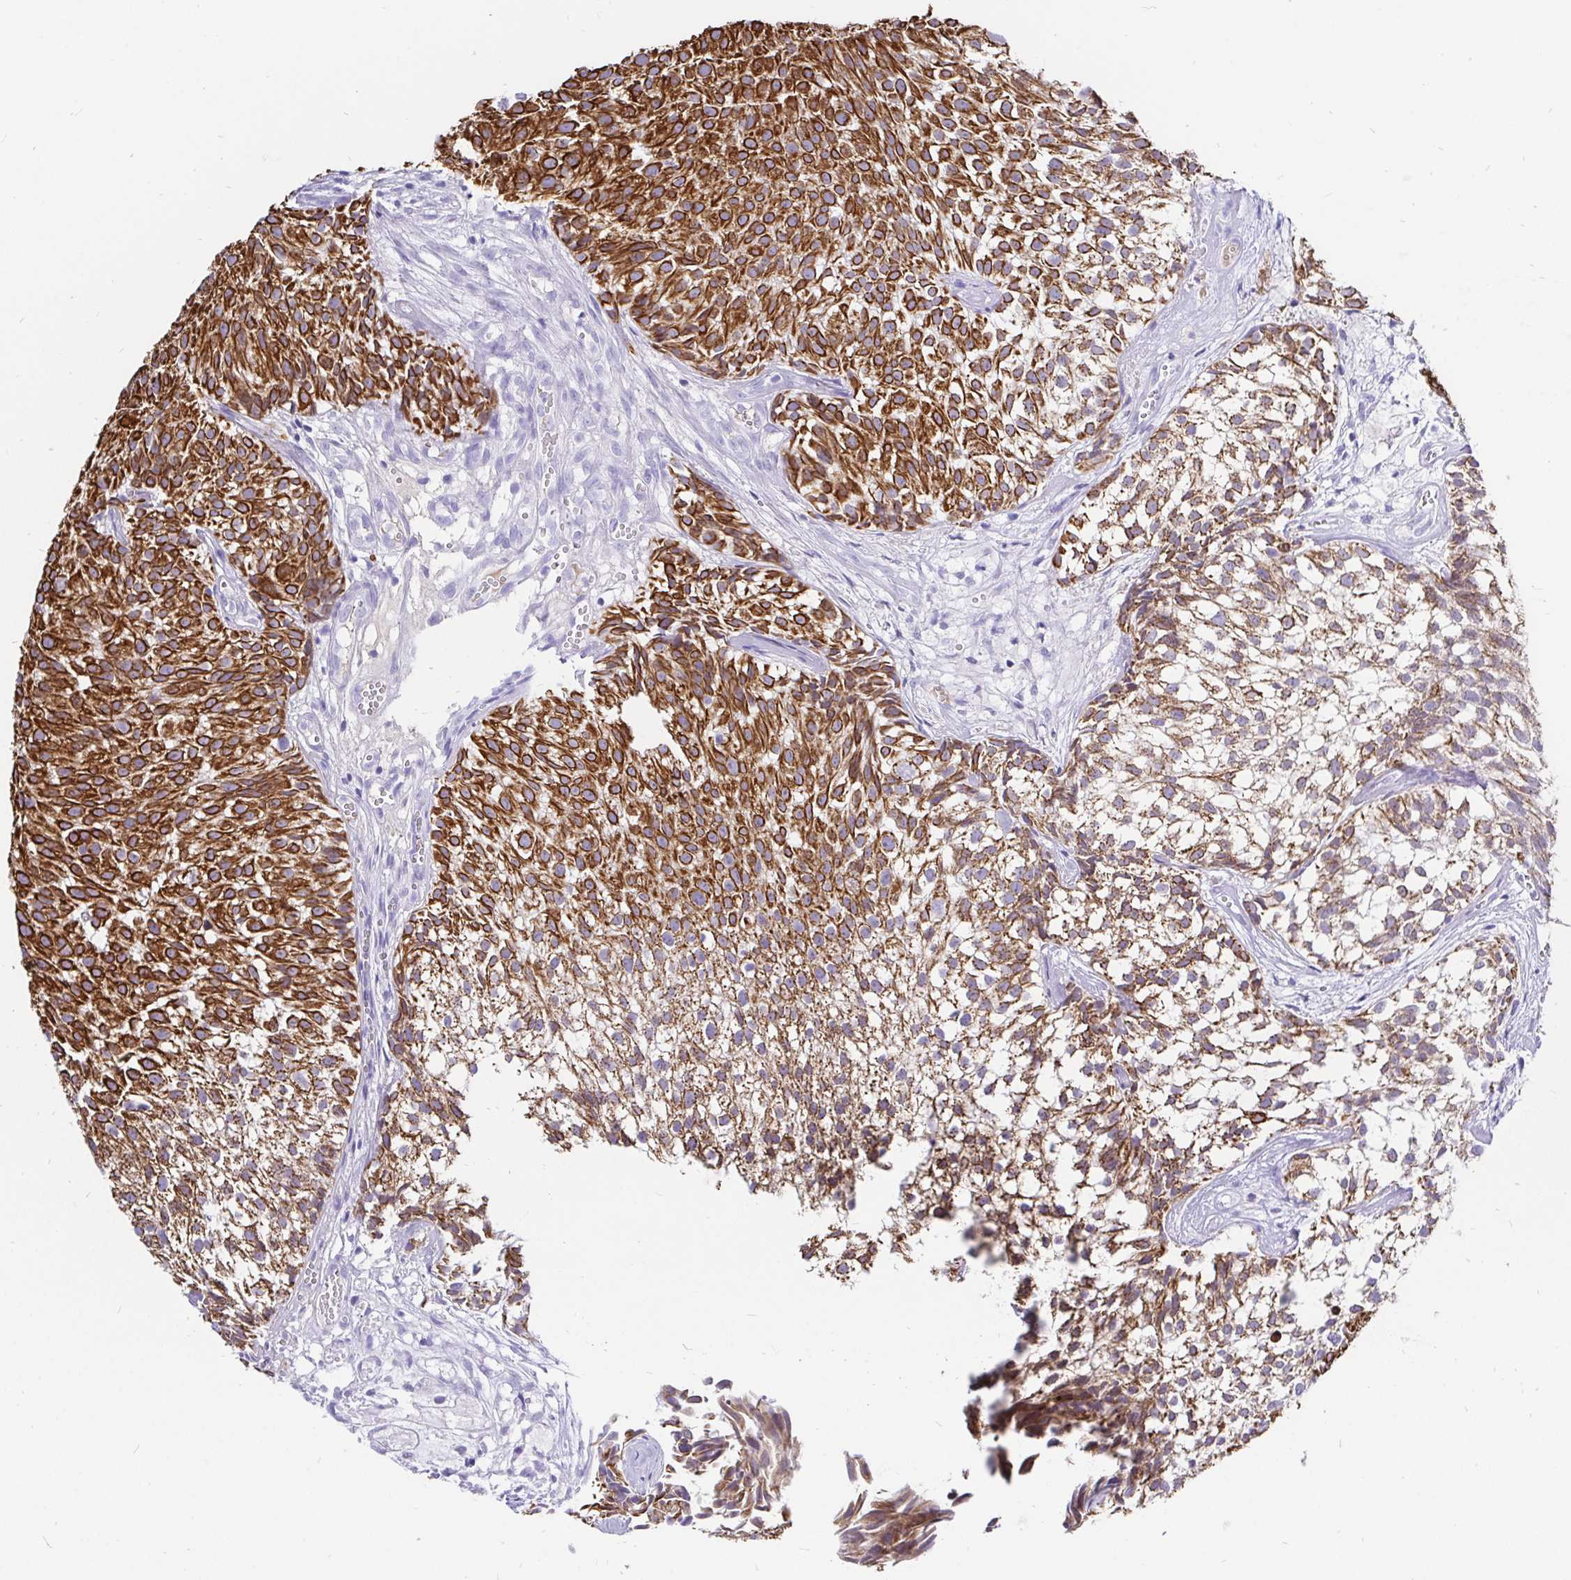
{"staining": {"intensity": "strong", "quantity": "25%-75%", "location": "cytoplasmic/membranous"}, "tissue": "urothelial cancer", "cell_type": "Tumor cells", "image_type": "cancer", "snomed": [{"axis": "morphology", "description": "Urothelial carcinoma, Low grade"}, {"axis": "topography", "description": "Urinary bladder"}], "caption": "Protein staining reveals strong cytoplasmic/membranous positivity in about 25%-75% of tumor cells in urothelial cancer. The protein of interest is stained brown, and the nuclei are stained in blue (DAB (3,3'-diaminobenzidine) IHC with brightfield microscopy, high magnification).", "gene": "KRT13", "patient": {"sex": "male", "age": 70}}